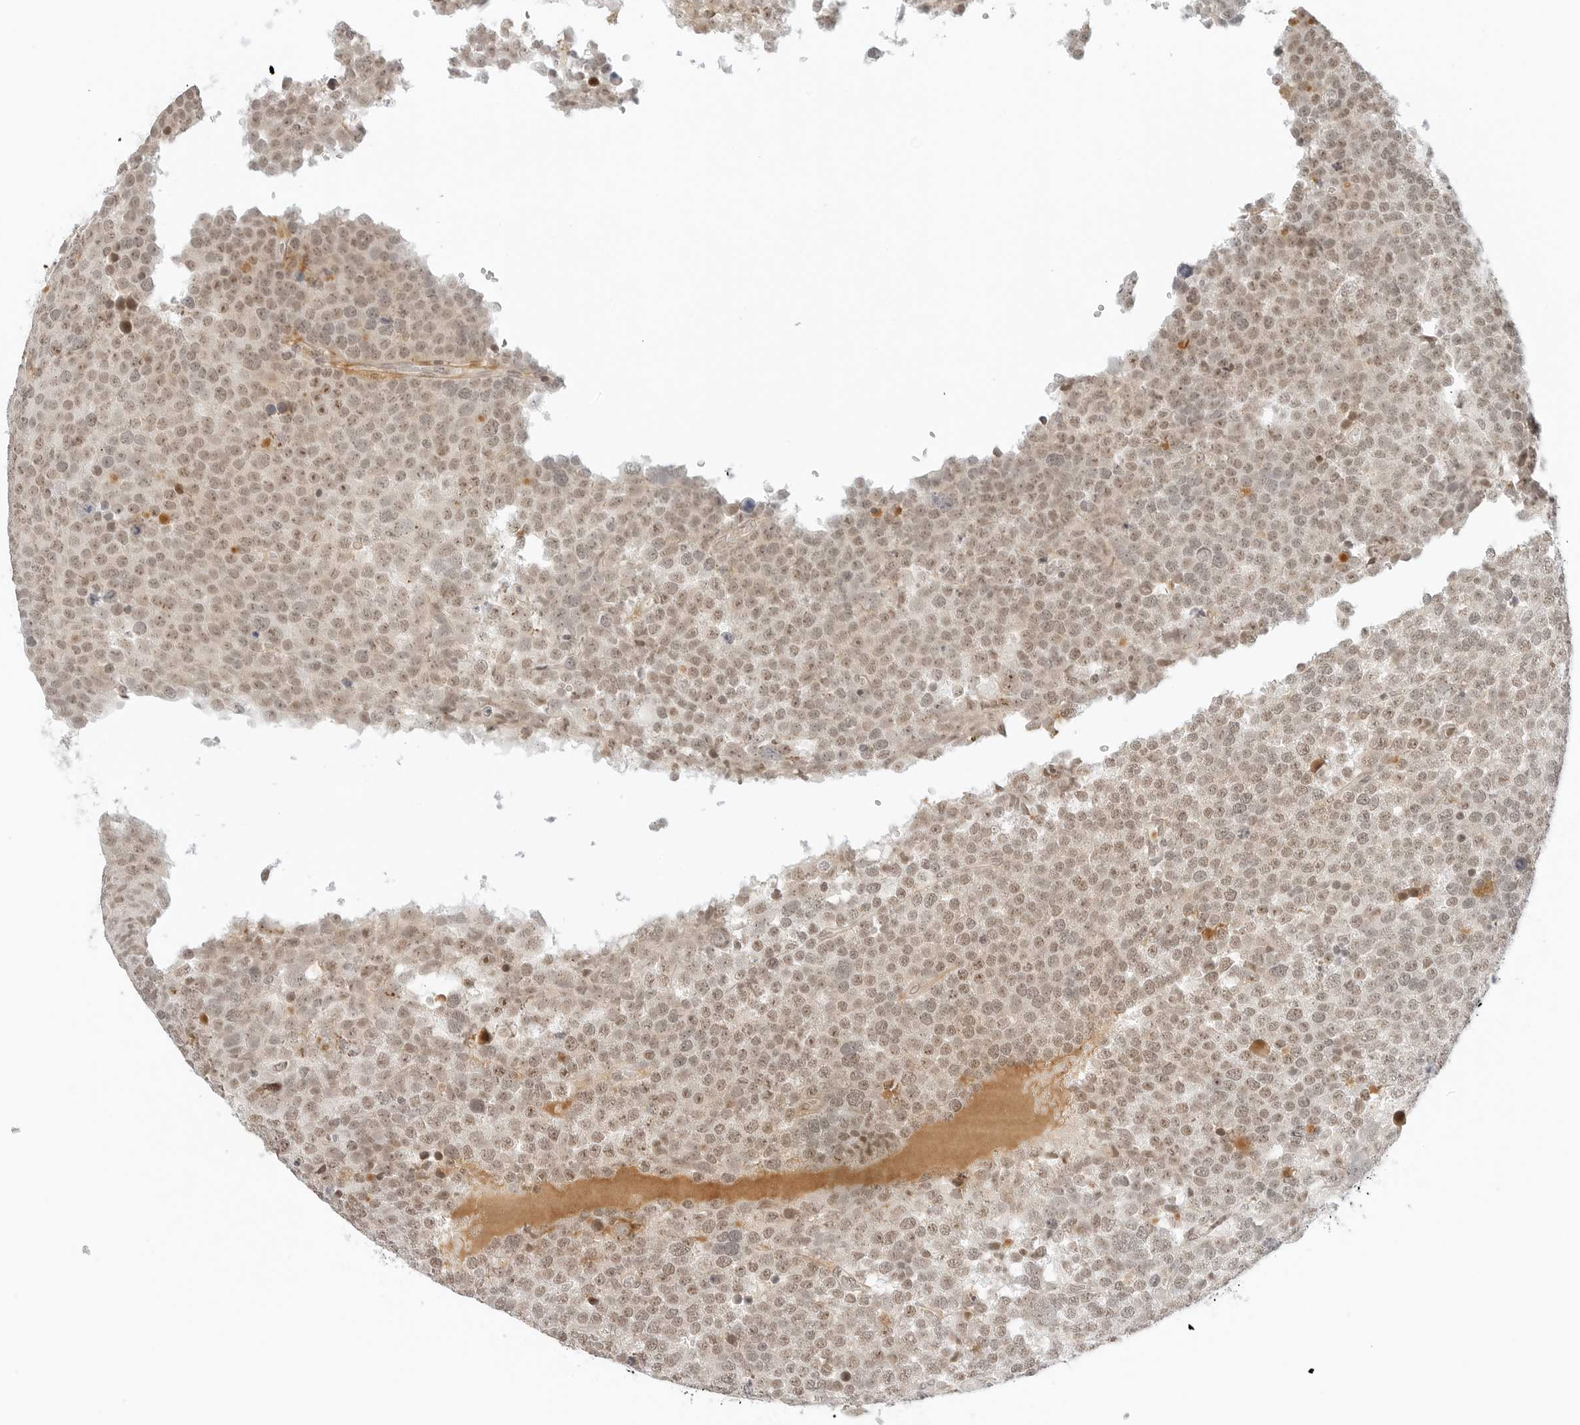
{"staining": {"intensity": "weak", "quantity": ">75%", "location": "nuclear"}, "tissue": "testis cancer", "cell_type": "Tumor cells", "image_type": "cancer", "snomed": [{"axis": "morphology", "description": "Seminoma, NOS"}, {"axis": "topography", "description": "Testis"}], "caption": "Brown immunohistochemical staining in human seminoma (testis) reveals weak nuclear staining in approximately >75% of tumor cells. (DAB (3,3'-diaminobenzidine) IHC with brightfield microscopy, high magnification).", "gene": "NEO1", "patient": {"sex": "male", "age": 71}}